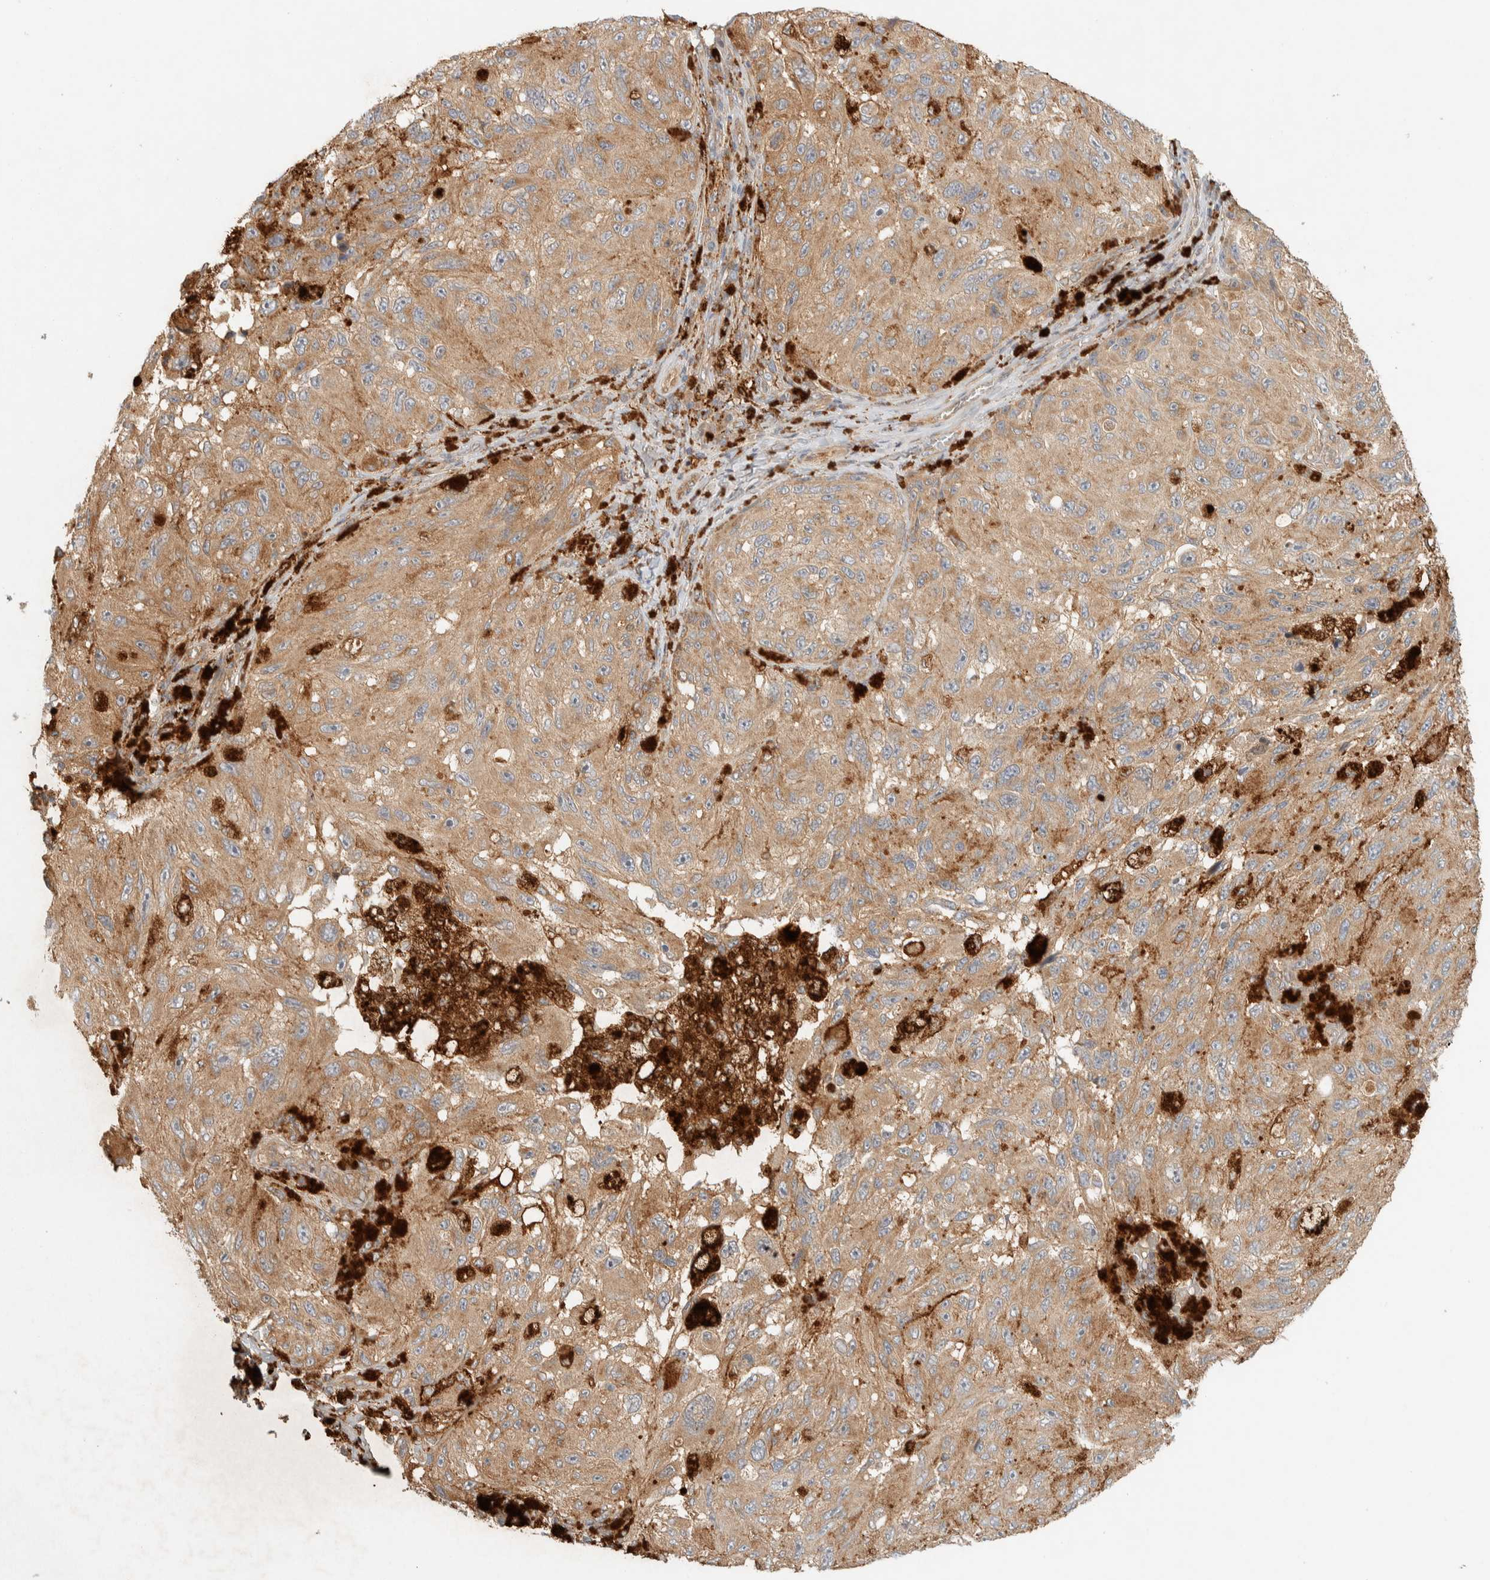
{"staining": {"intensity": "moderate", "quantity": ">75%", "location": "cytoplasmic/membranous"}, "tissue": "melanoma", "cell_type": "Tumor cells", "image_type": "cancer", "snomed": [{"axis": "morphology", "description": "Malignant melanoma, NOS"}, {"axis": "topography", "description": "Skin"}], "caption": "Melanoma stained for a protein shows moderate cytoplasmic/membranous positivity in tumor cells. (DAB IHC, brown staining for protein, blue staining for nuclei).", "gene": "FAM167A", "patient": {"sex": "female", "age": 73}}